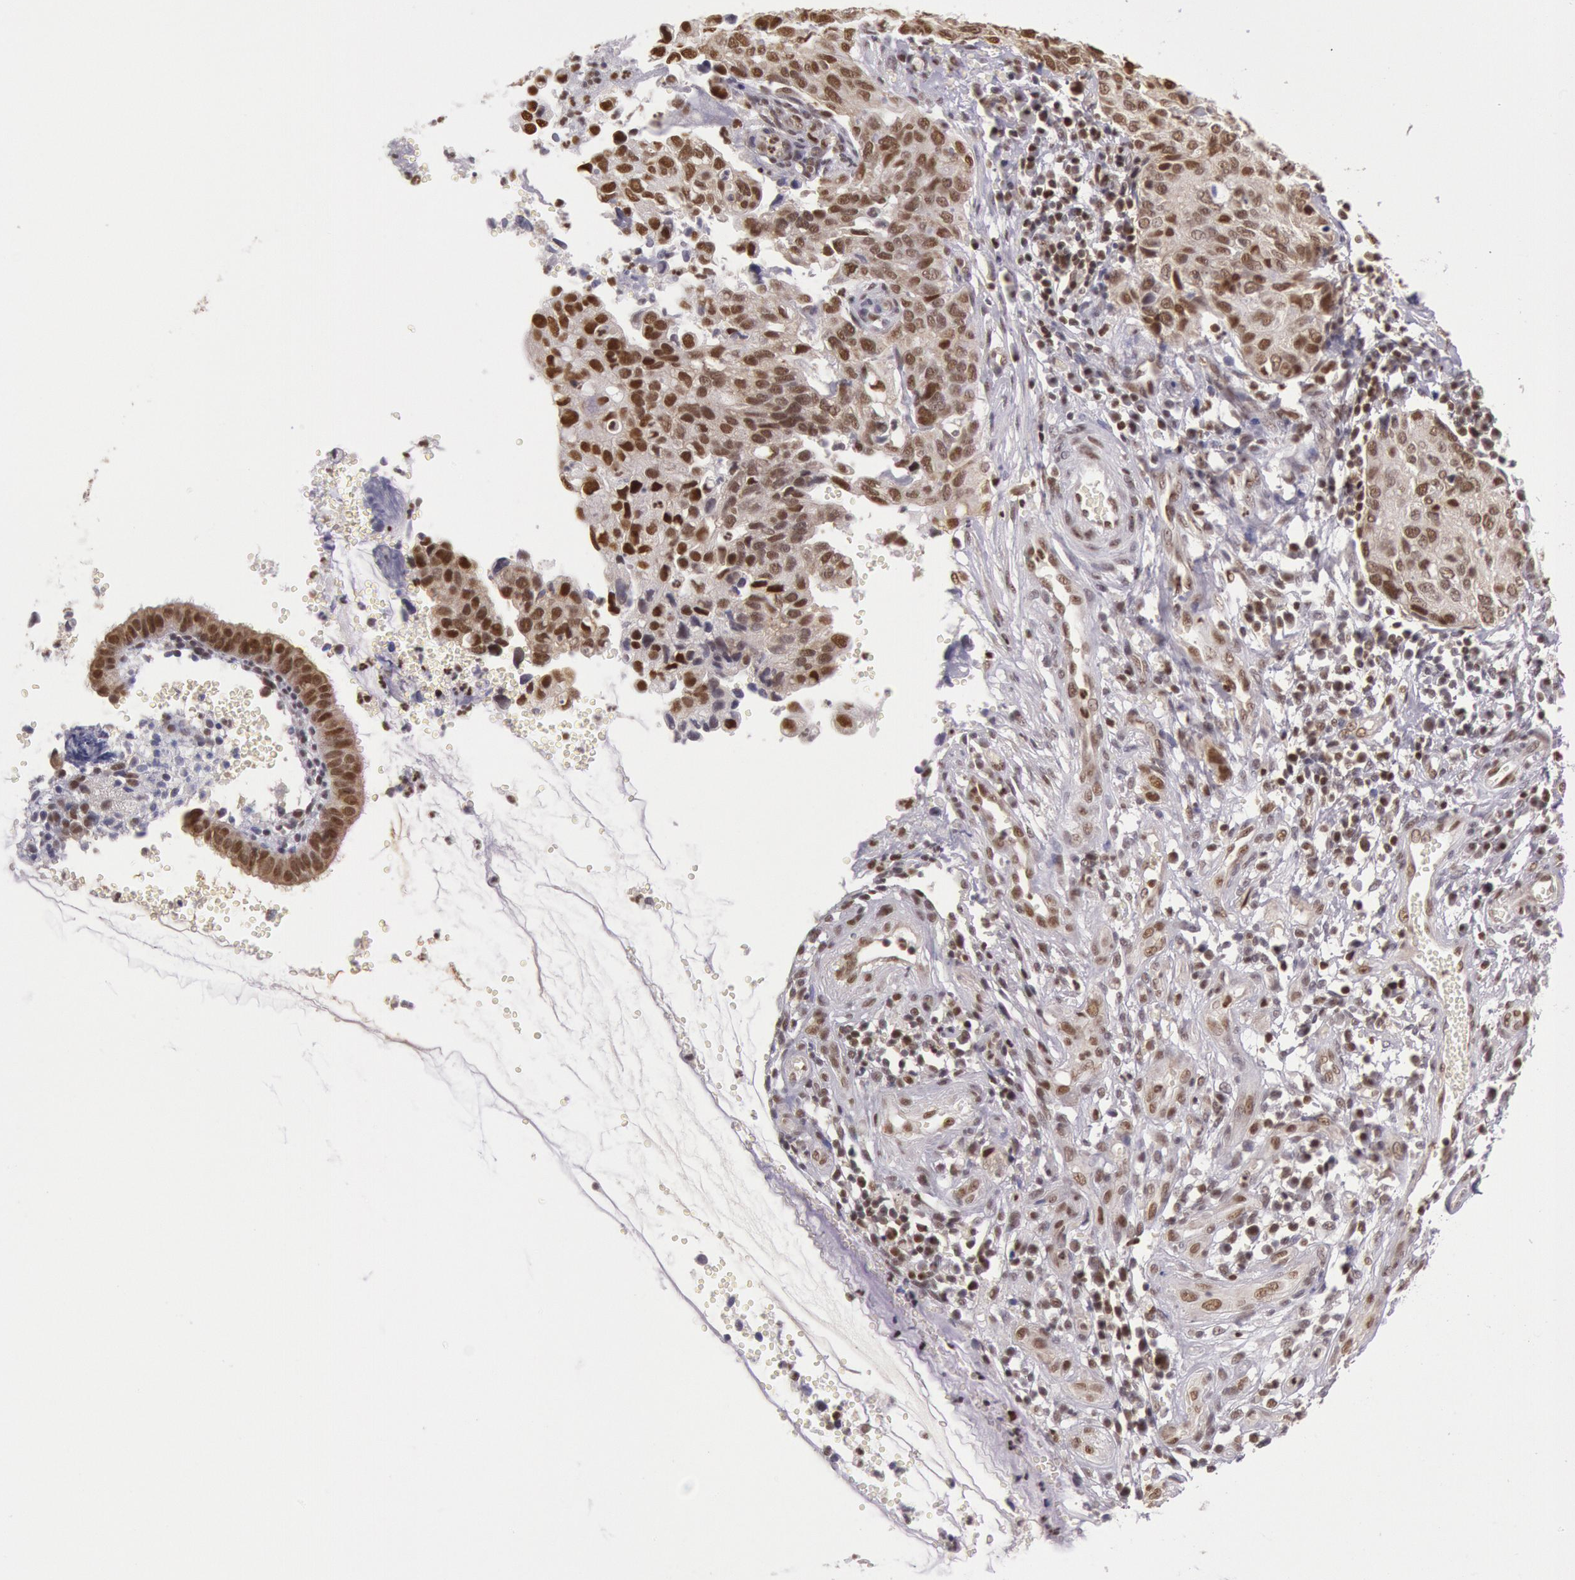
{"staining": {"intensity": "strong", "quantity": ">75%", "location": "nuclear"}, "tissue": "cervical cancer", "cell_type": "Tumor cells", "image_type": "cancer", "snomed": [{"axis": "morphology", "description": "Normal tissue, NOS"}, {"axis": "morphology", "description": "Squamous cell carcinoma, NOS"}, {"axis": "topography", "description": "Cervix"}], "caption": "This image displays IHC staining of human cervical squamous cell carcinoma, with high strong nuclear positivity in approximately >75% of tumor cells.", "gene": "ESS2", "patient": {"sex": "female", "age": 45}}